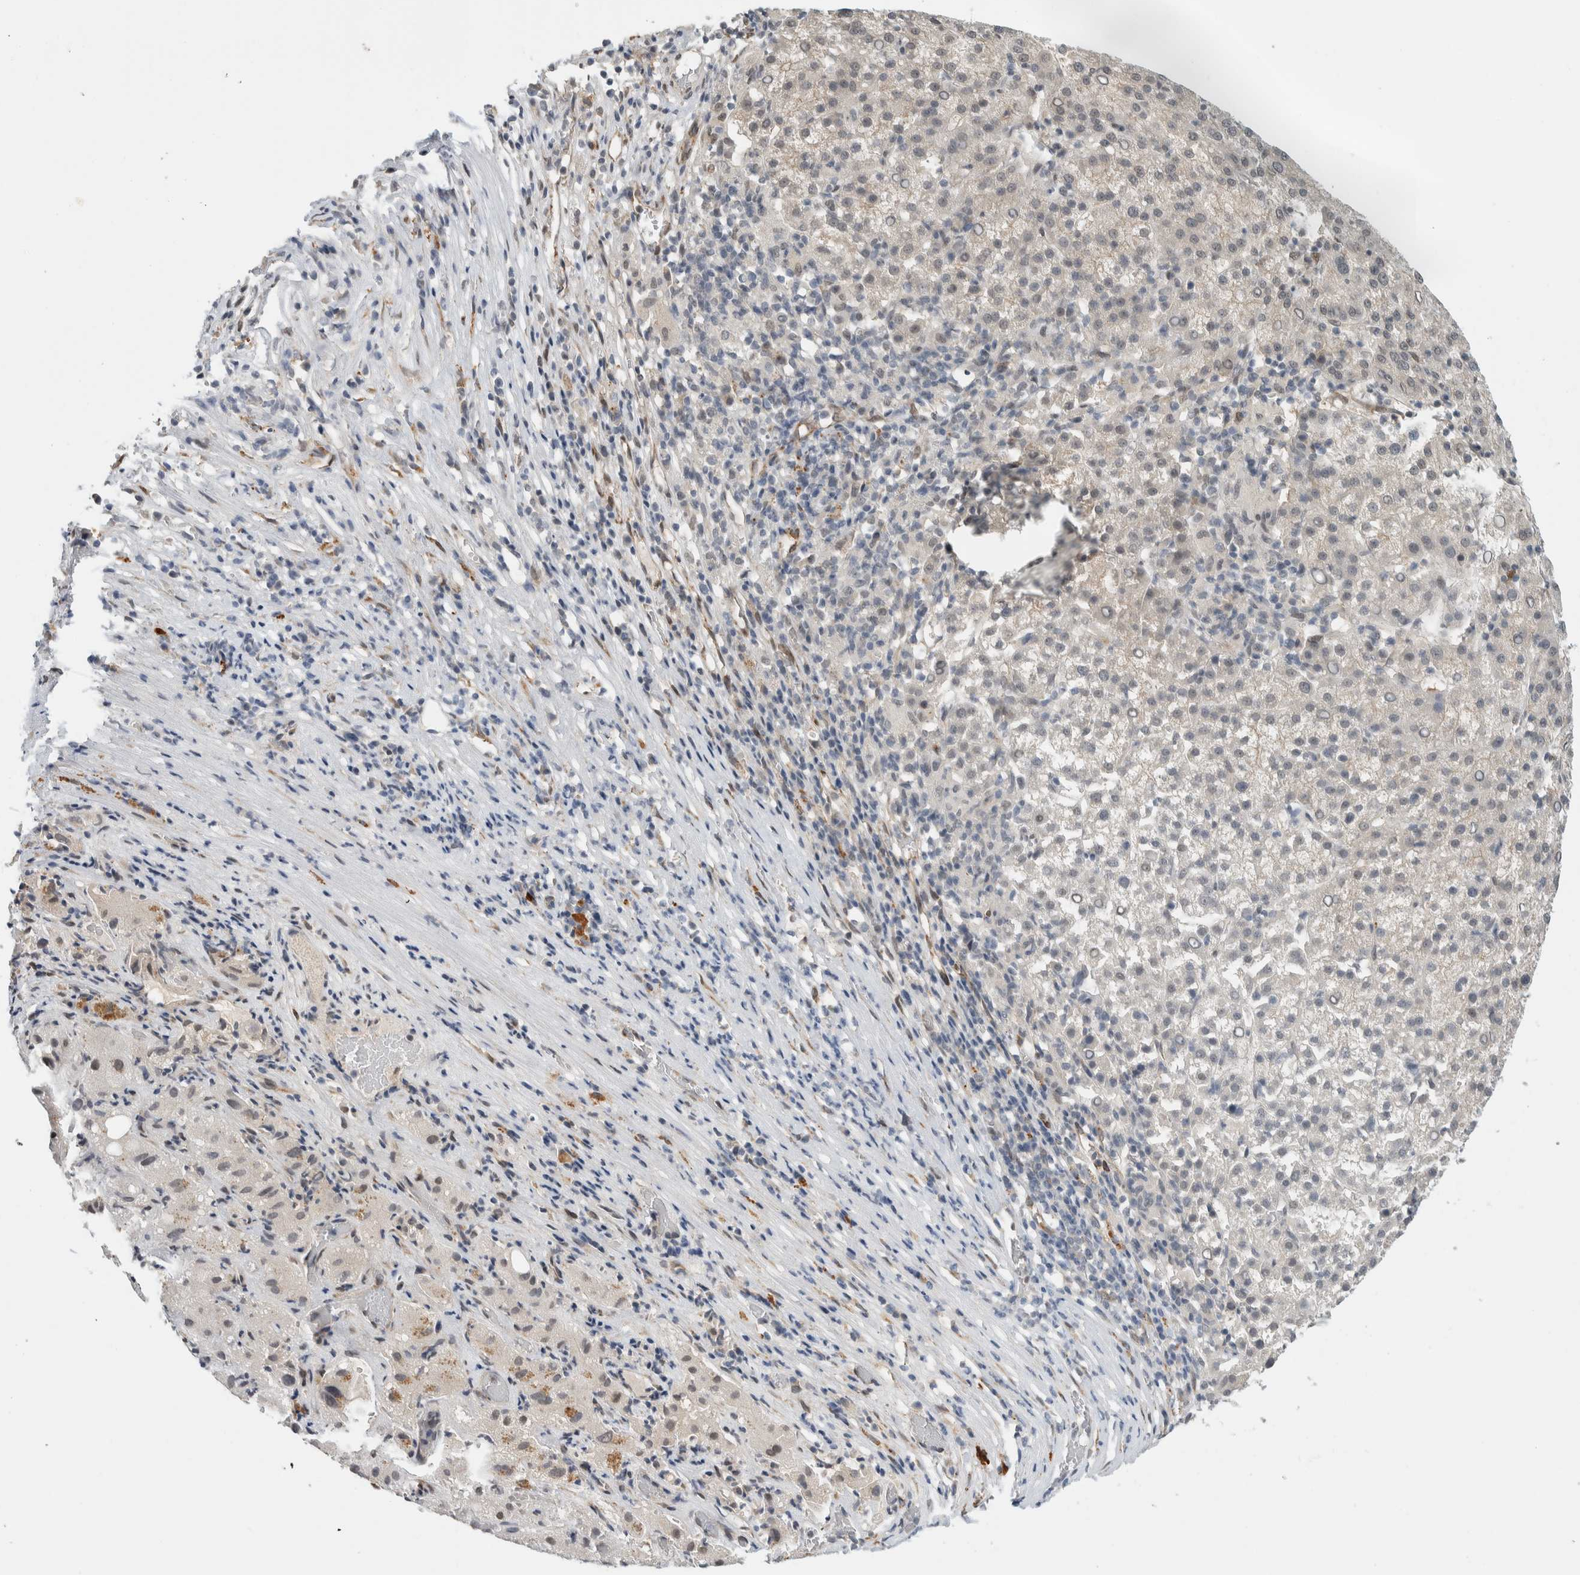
{"staining": {"intensity": "negative", "quantity": "none", "location": "none"}, "tissue": "liver cancer", "cell_type": "Tumor cells", "image_type": "cancer", "snomed": [{"axis": "morphology", "description": "Carcinoma, Hepatocellular, NOS"}, {"axis": "topography", "description": "Liver"}], "caption": "A micrograph of liver cancer (hepatocellular carcinoma) stained for a protein reveals no brown staining in tumor cells.", "gene": "TNRC18", "patient": {"sex": "female", "age": 58}}